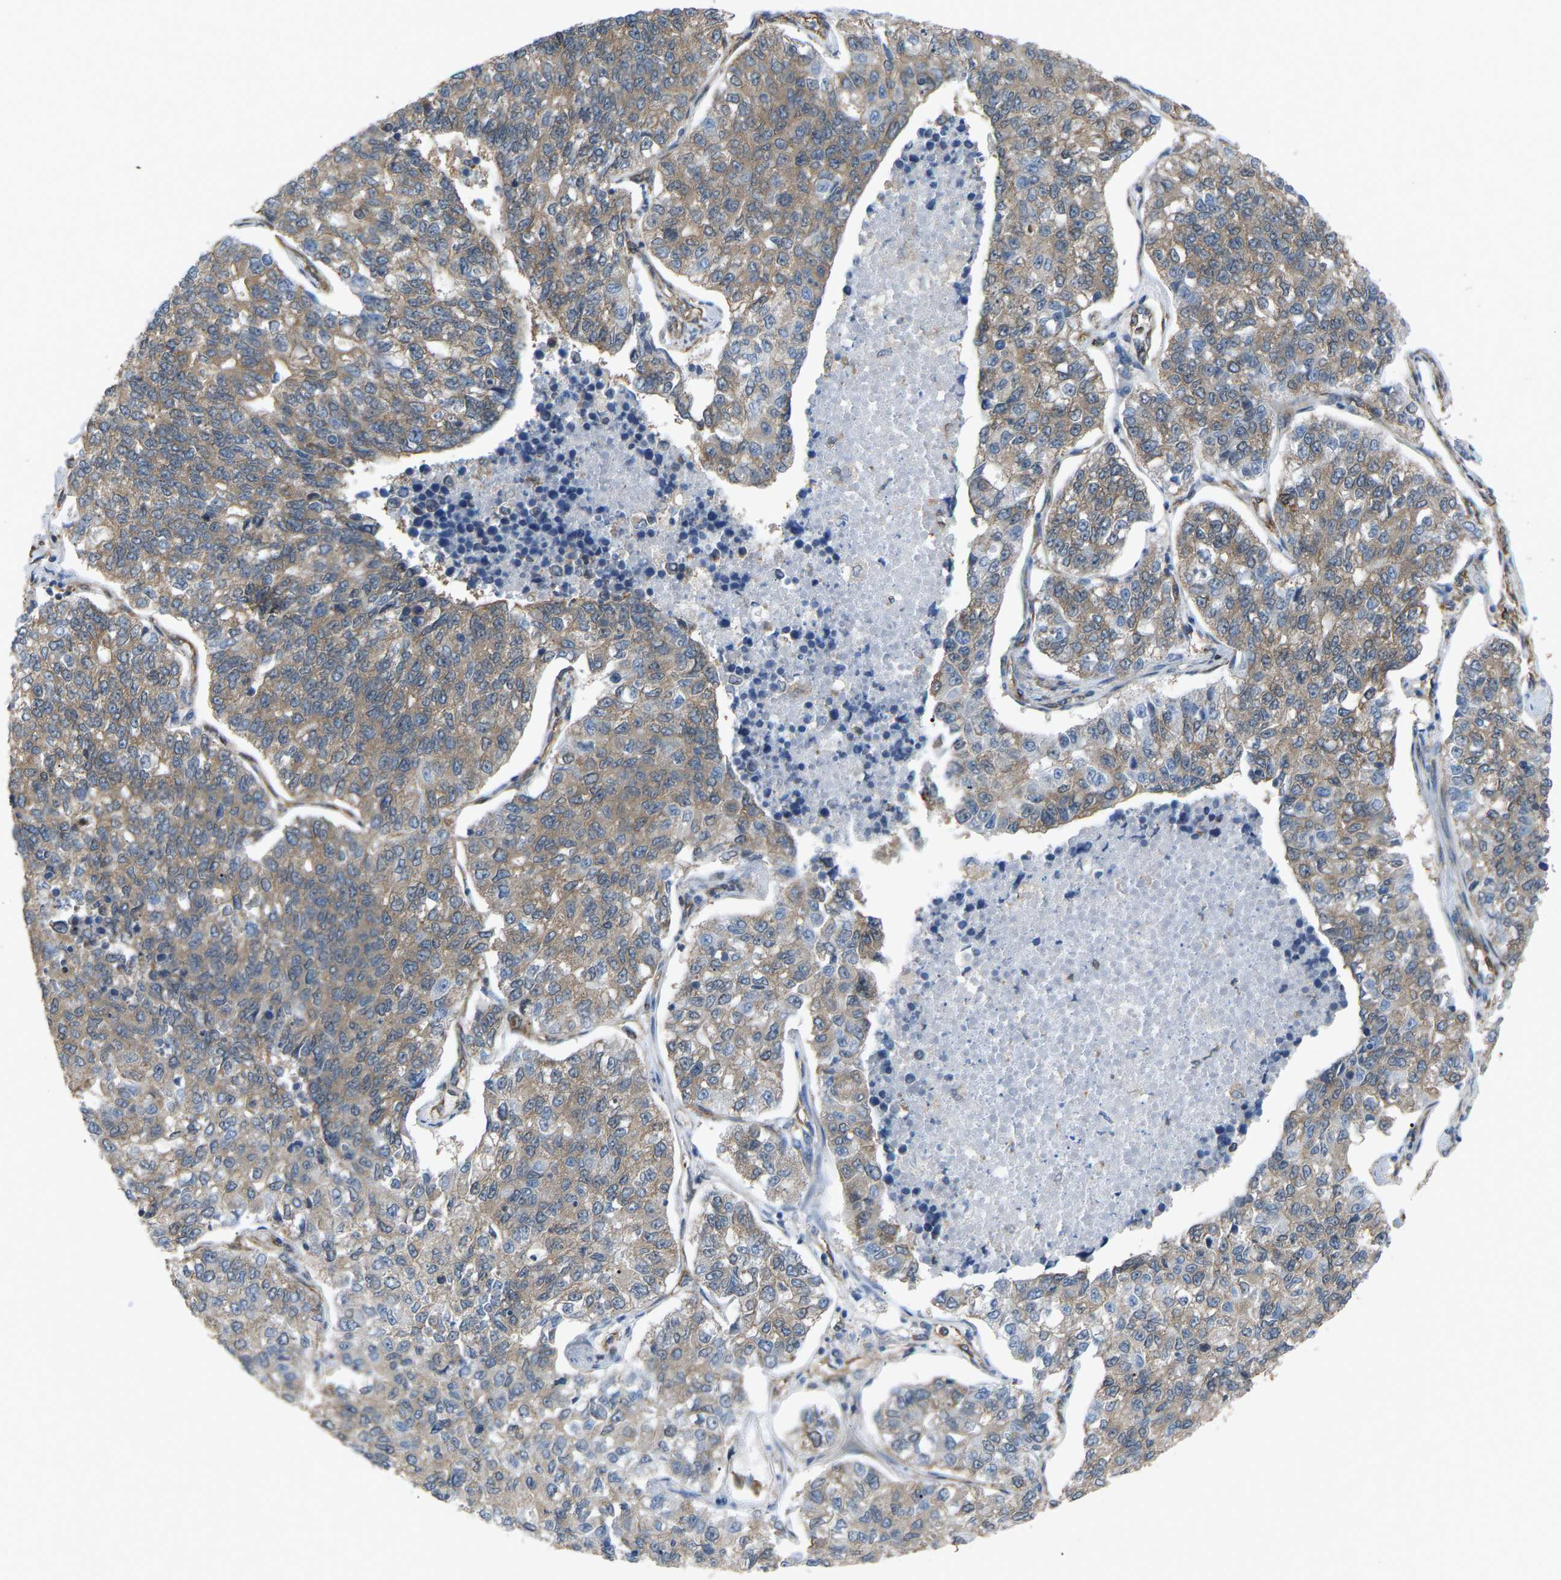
{"staining": {"intensity": "weak", "quantity": ">75%", "location": "cytoplasmic/membranous"}, "tissue": "lung cancer", "cell_type": "Tumor cells", "image_type": "cancer", "snomed": [{"axis": "morphology", "description": "Adenocarcinoma, NOS"}, {"axis": "topography", "description": "Lung"}], "caption": "Protein staining of adenocarcinoma (lung) tissue displays weak cytoplasmic/membranous positivity in about >75% of tumor cells.", "gene": "PICALM", "patient": {"sex": "male", "age": 49}}